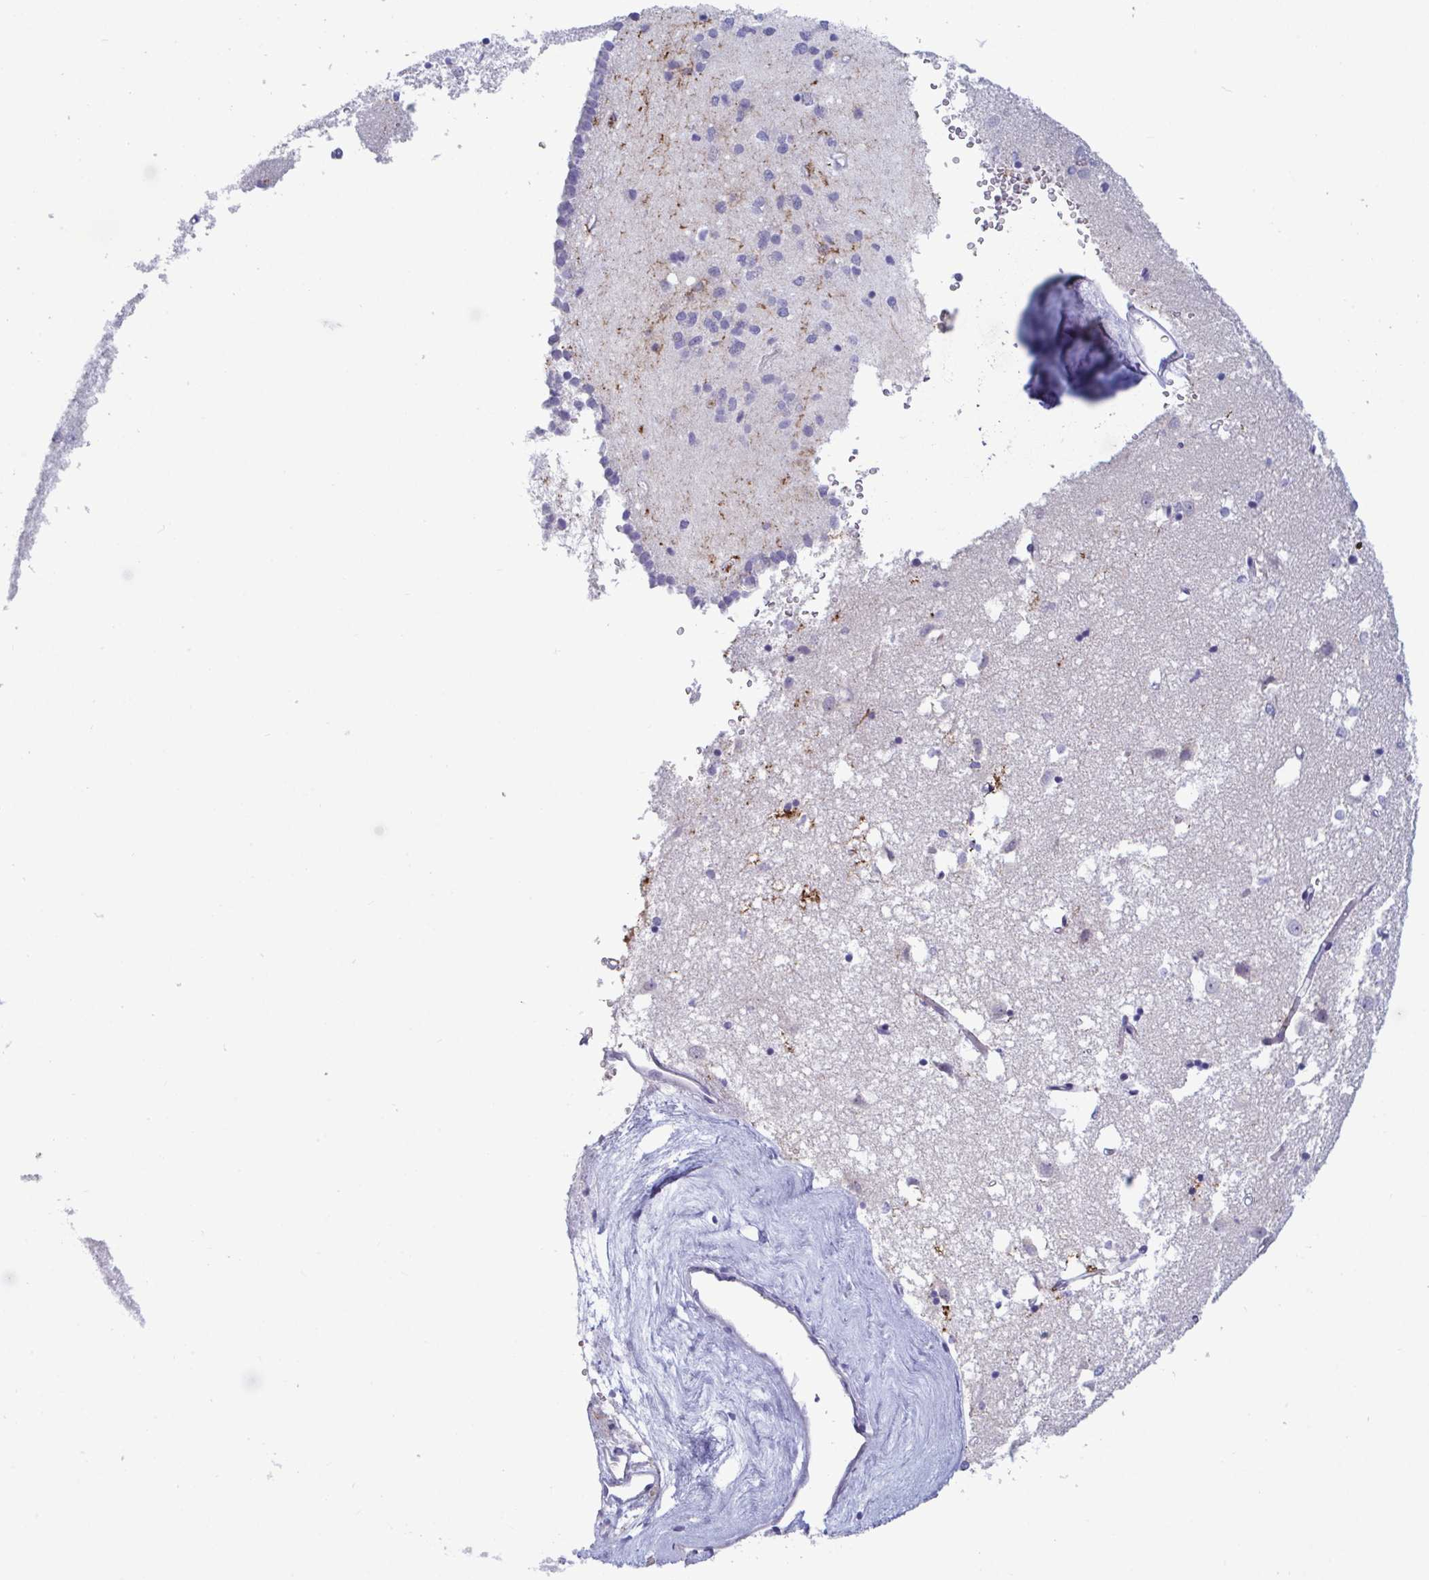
{"staining": {"intensity": "negative", "quantity": "none", "location": "none"}, "tissue": "caudate", "cell_type": "Glial cells", "image_type": "normal", "snomed": [{"axis": "morphology", "description": "Normal tissue, NOS"}, {"axis": "topography", "description": "Lateral ventricle wall"}], "caption": "Glial cells show no significant protein expression in unremarkable caudate.", "gene": "TAS2R38", "patient": {"sex": "male", "age": 70}}